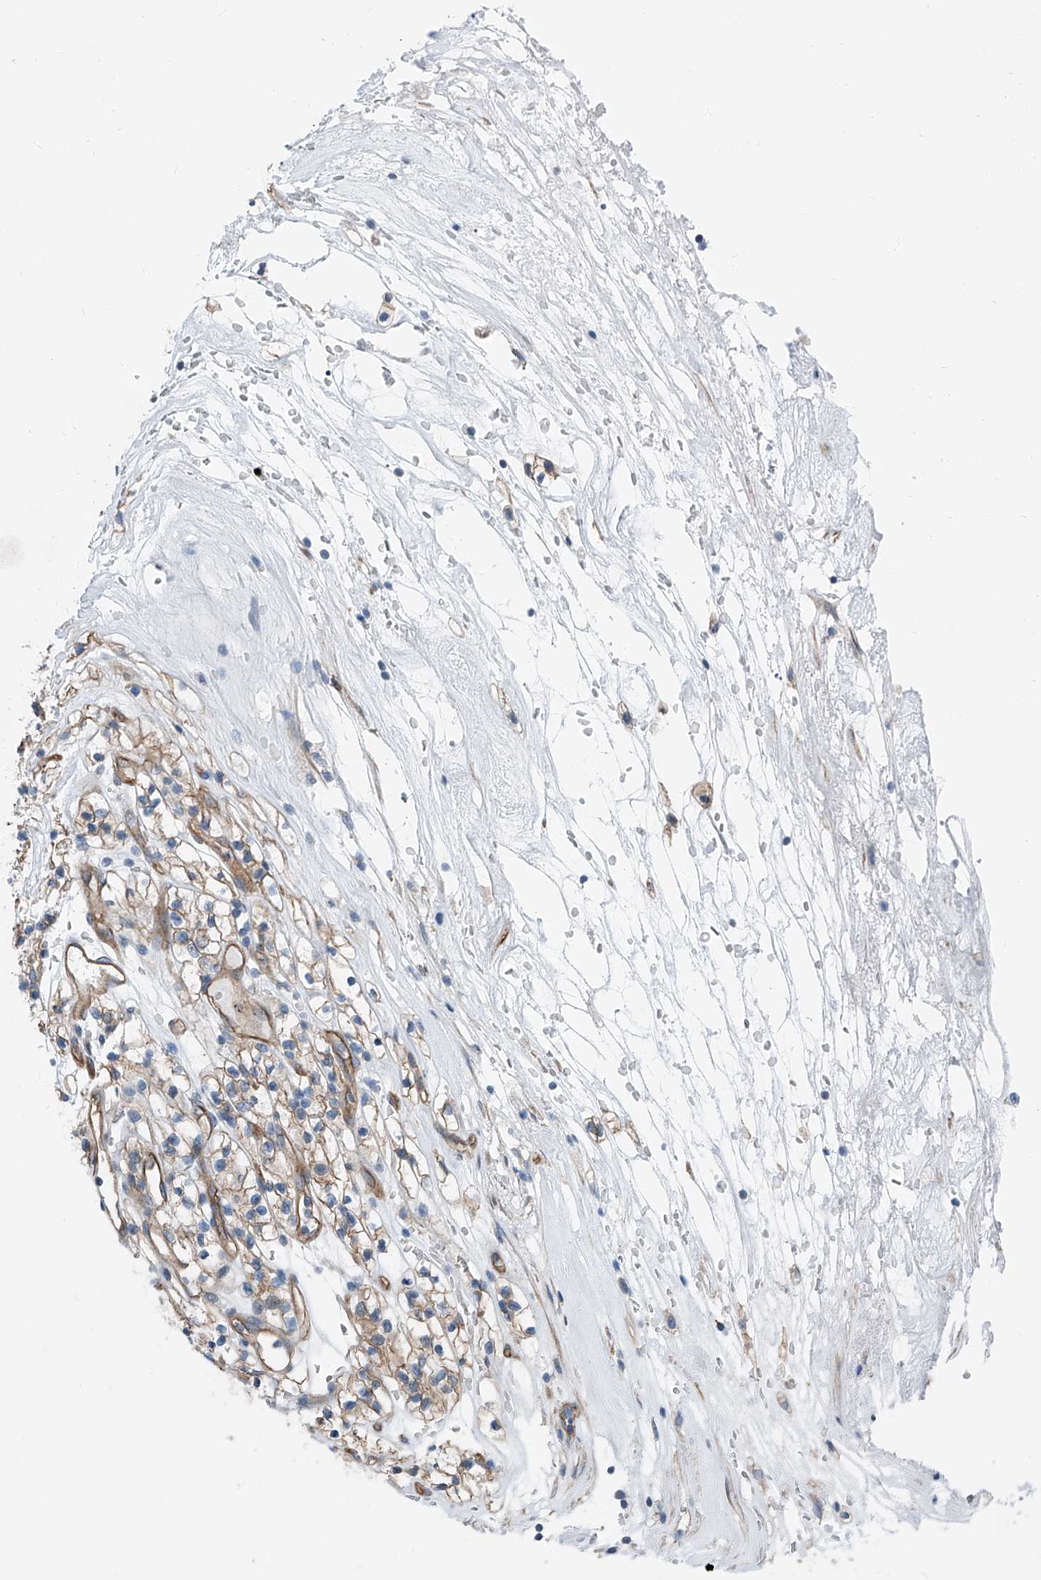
{"staining": {"intensity": "moderate", "quantity": "25%-75%", "location": "cytoplasmic/membranous"}, "tissue": "renal cancer", "cell_type": "Tumor cells", "image_type": "cancer", "snomed": [{"axis": "morphology", "description": "Adenocarcinoma, NOS"}, {"axis": "topography", "description": "Kidney"}], "caption": "DAB immunohistochemical staining of renal cancer demonstrates moderate cytoplasmic/membranous protein staining in approximately 25%-75% of tumor cells.", "gene": "THEMIS2", "patient": {"sex": "female", "age": 57}}